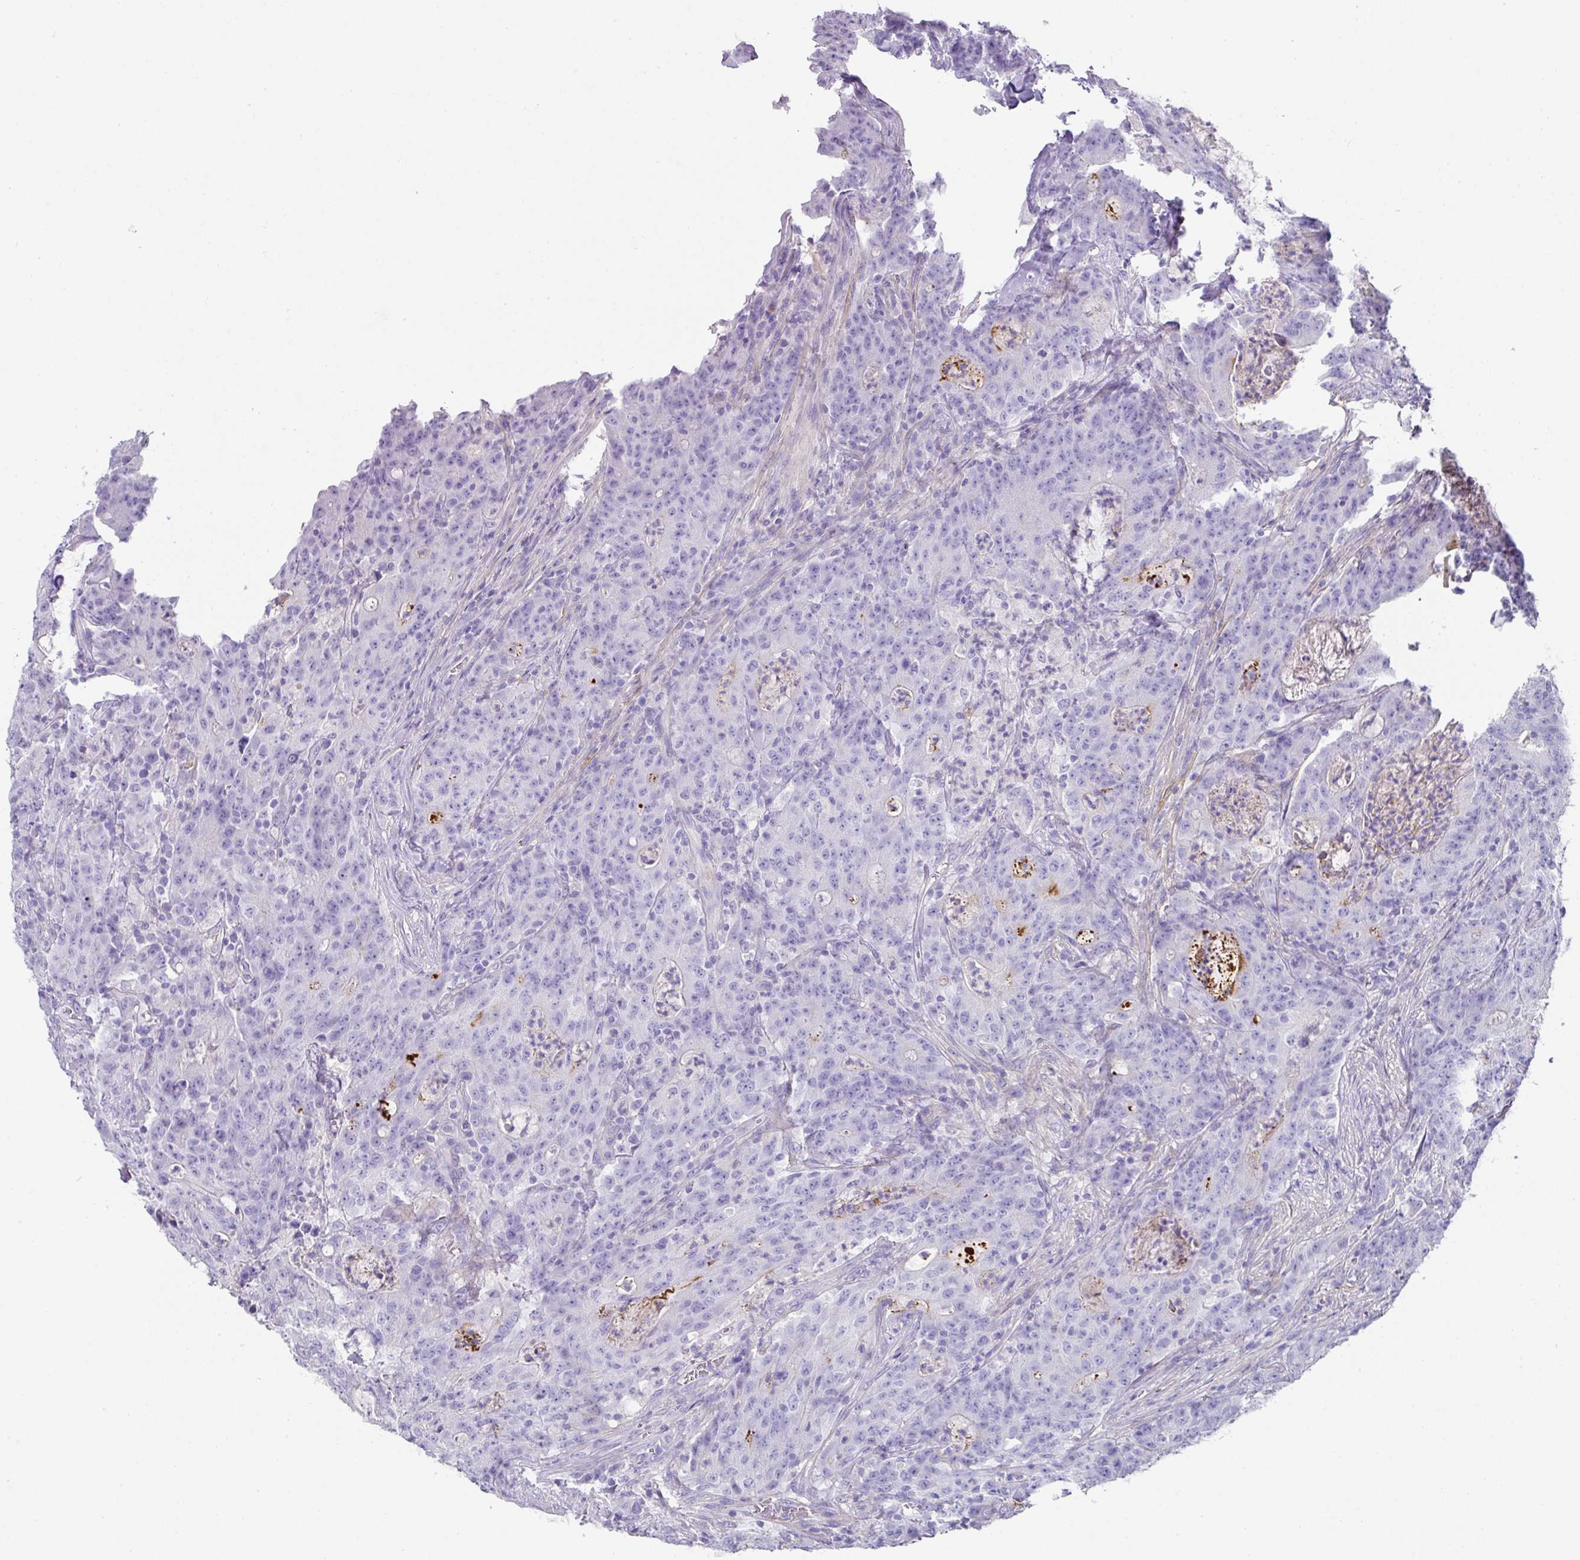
{"staining": {"intensity": "negative", "quantity": "none", "location": "none"}, "tissue": "colorectal cancer", "cell_type": "Tumor cells", "image_type": "cancer", "snomed": [{"axis": "morphology", "description": "Adenocarcinoma, NOS"}, {"axis": "topography", "description": "Colon"}], "caption": "Immunohistochemistry of colorectal cancer demonstrates no staining in tumor cells. The staining was performed using DAB to visualize the protein expression in brown, while the nuclei were stained in blue with hematoxylin (Magnification: 20x).", "gene": "TARM1", "patient": {"sex": "male", "age": 83}}